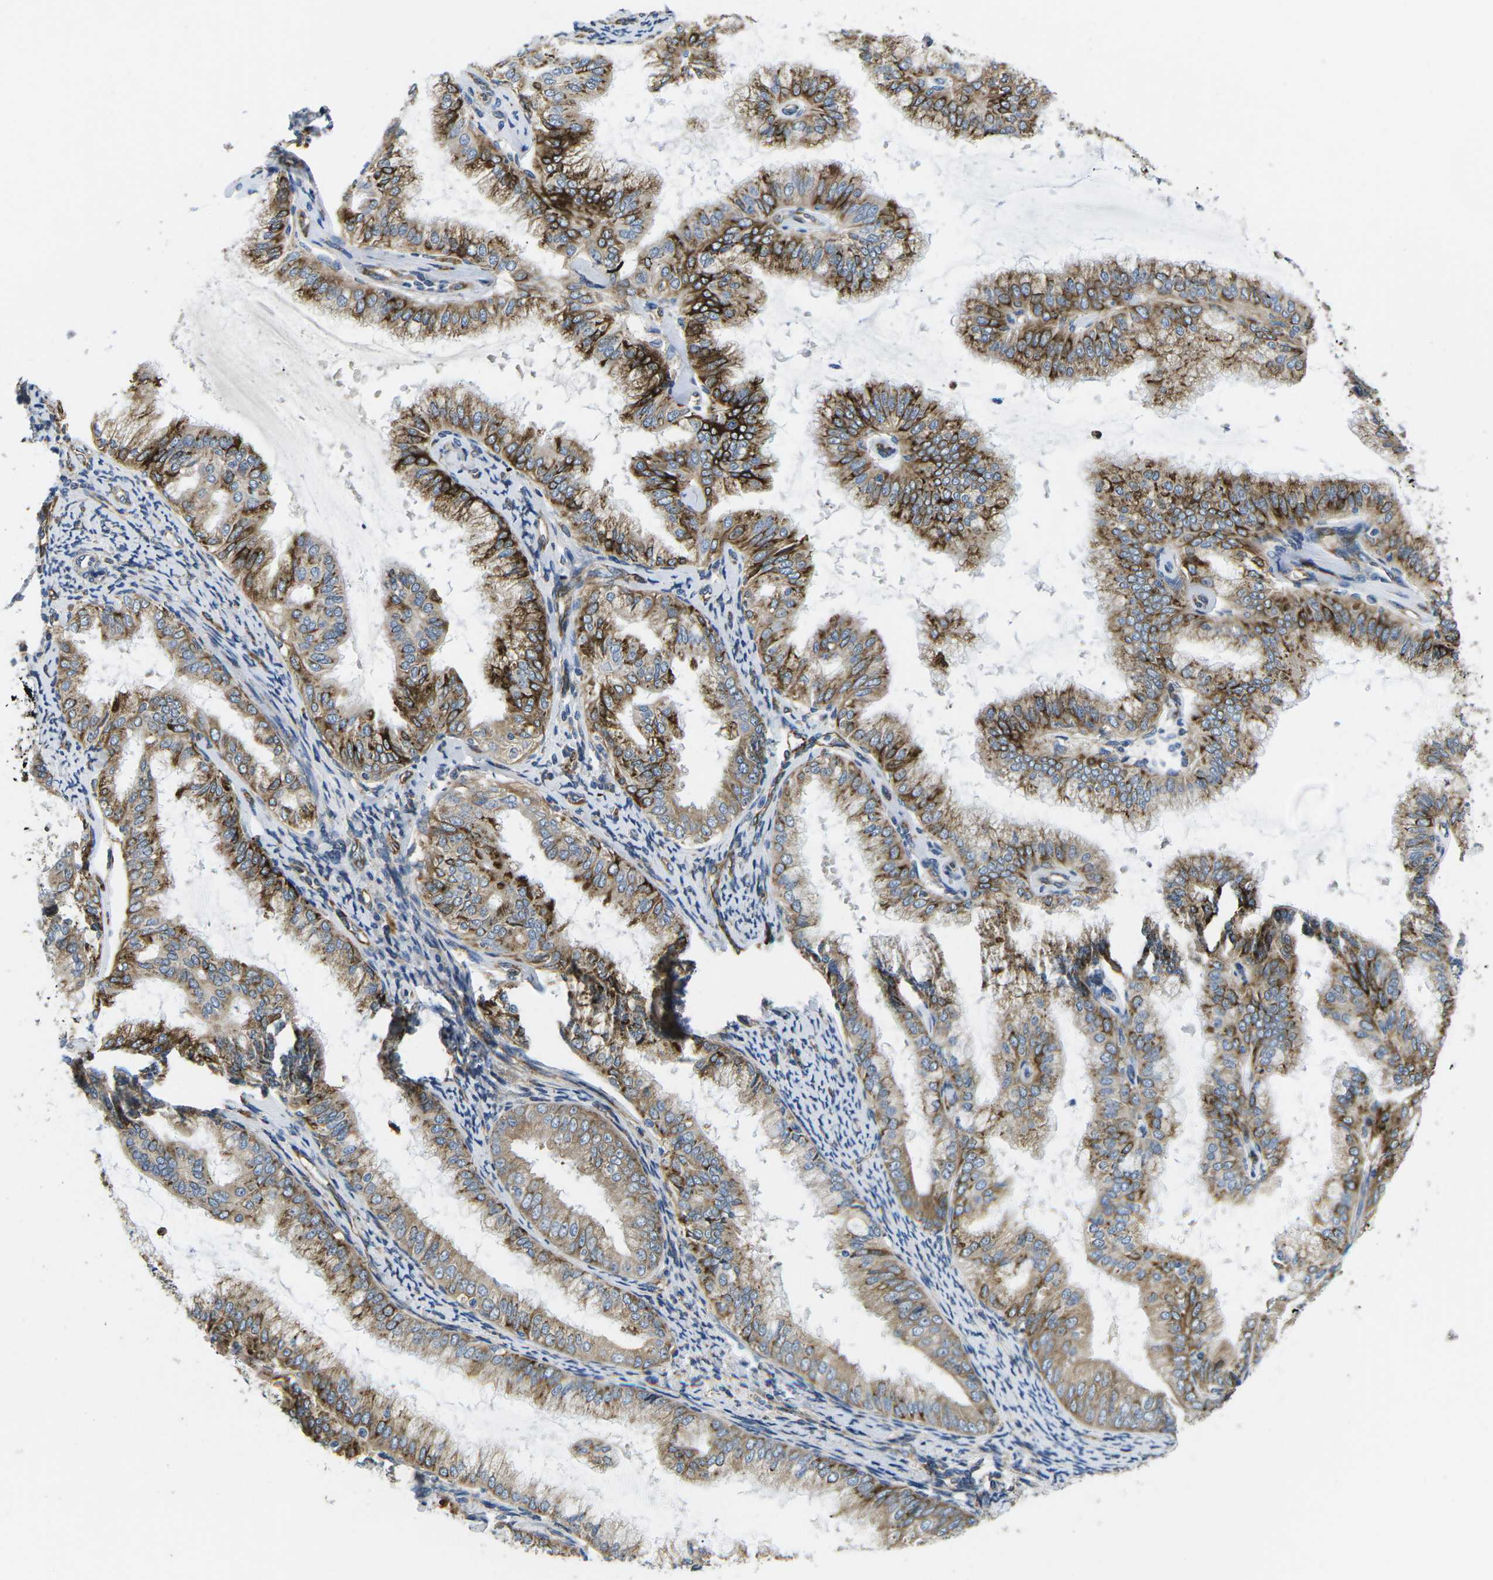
{"staining": {"intensity": "moderate", "quantity": ">75%", "location": "cytoplasmic/membranous"}, "tissue": "endometrial cancer", "cell_type": "Tumor cells", "image_type": "cancer", "snomed": [{"axis": "morphology", "description": "Adenocarcinoma, NOS"}, {"axis": "topography", "description": "Endometrium"}], "caption": "Protein expression analysis of adenocarcinoma (endometrial) displays moderate cytoplasmic/membranous expression in approximately >75% of tumor cells. The staining is performed using DAB brown chromogen to label protein expression. The nuclei are counter-stained blue using hematoxylin.", "gene": "PDZD8", "patient": {"sex": "female", "age": 63}}